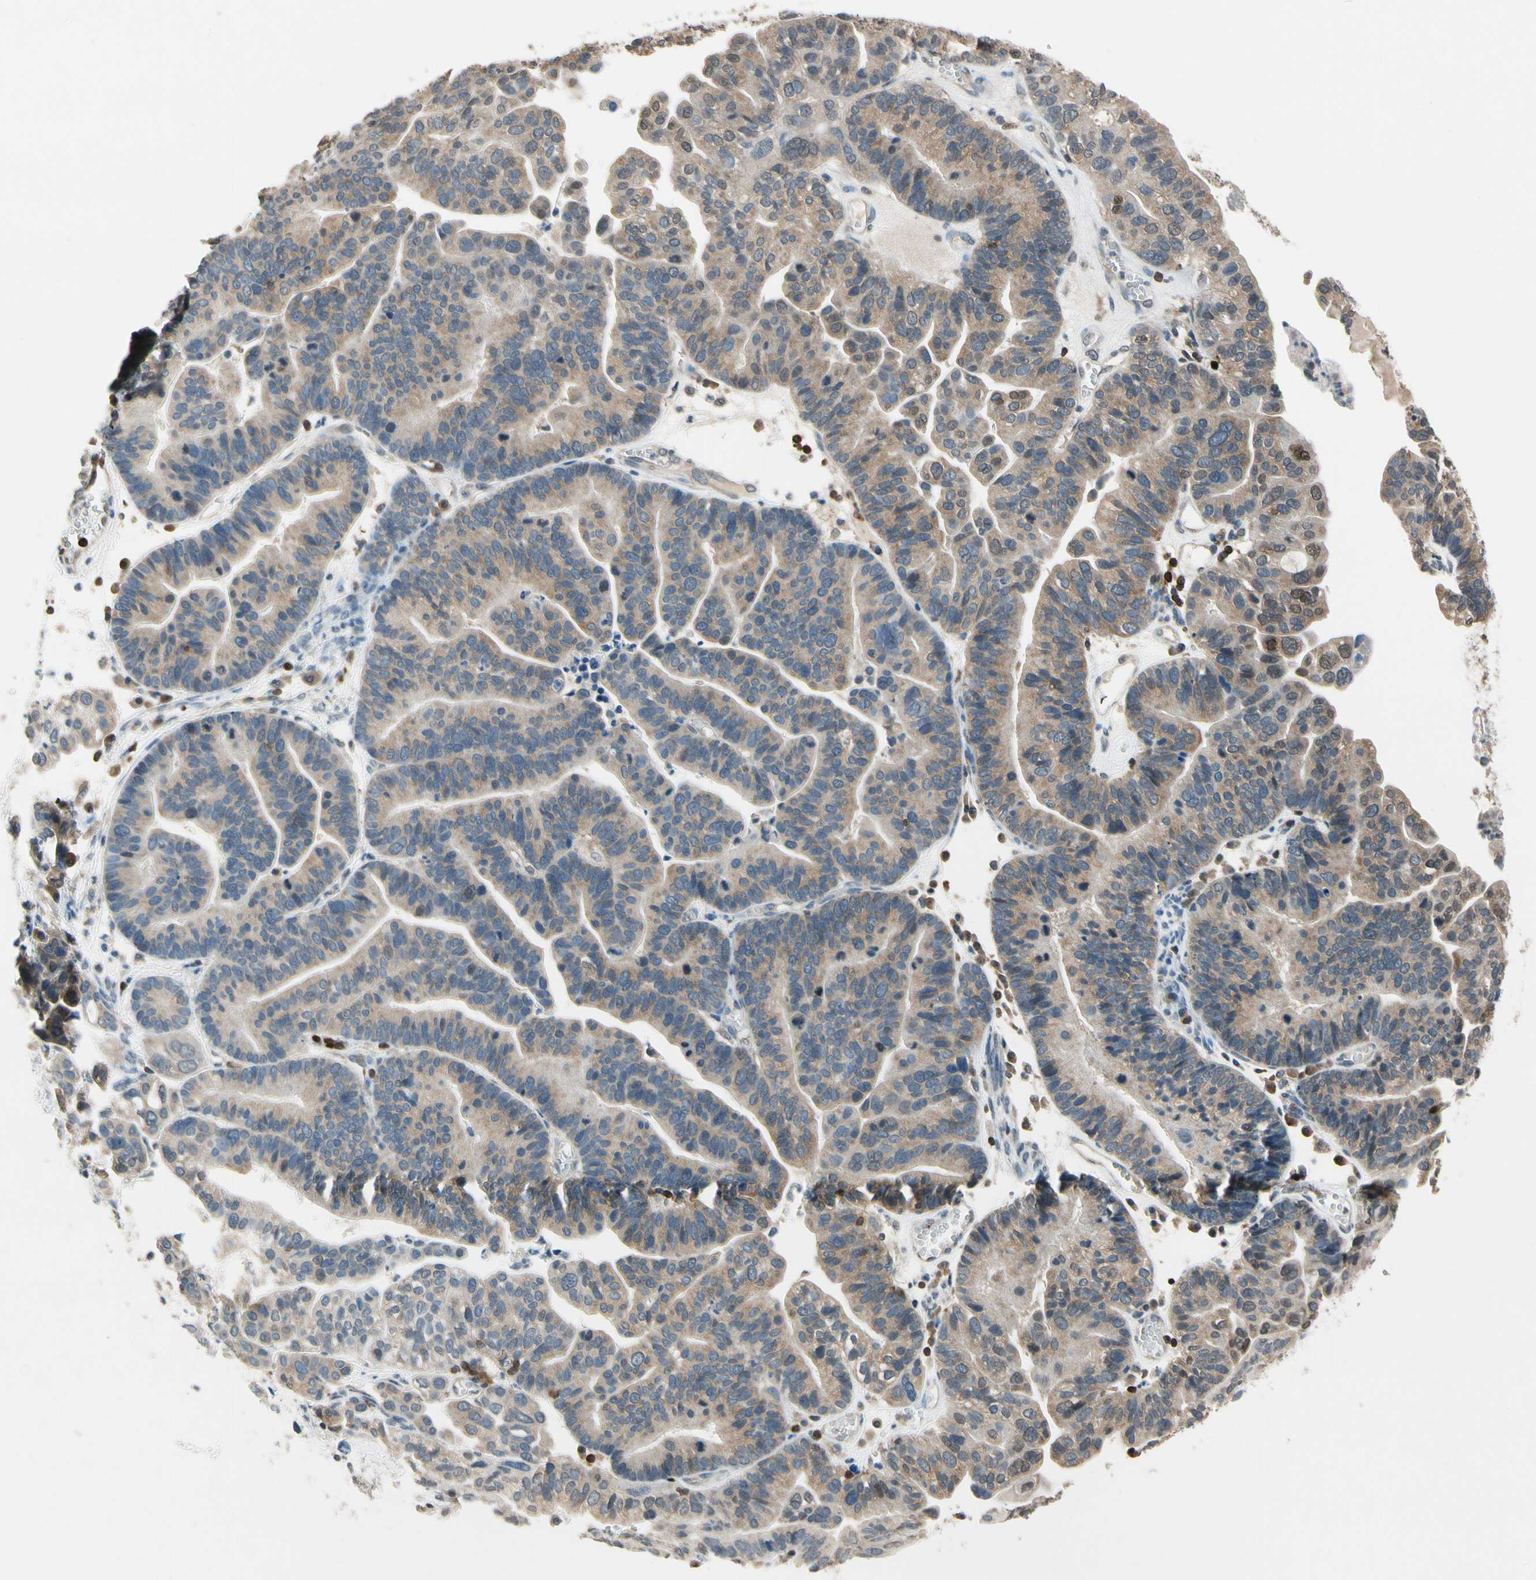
{"staining": {"intensity": "weak", "quantity": ">75%", "location": "cytoplasmic/membranous"}, "tissue": "ovarian cancer", "cell_type": "Tumor cells", "image_type": "cancer", "snomed": [{"axis": "morphology", "description": "Cystadenocarcinoma, serous, NOS"}, {"axis": "topography", "description": "Ovary"}], "caption": "Ovarian cancer (serous cystadenocarcinoma) stained for a protein (brown) displays weak cytoplasmic/membranous positive positivity in approximately >75% of tumor cells.", "gene": "NFATC2", "patient": {"sex": "female", "age": 56}}